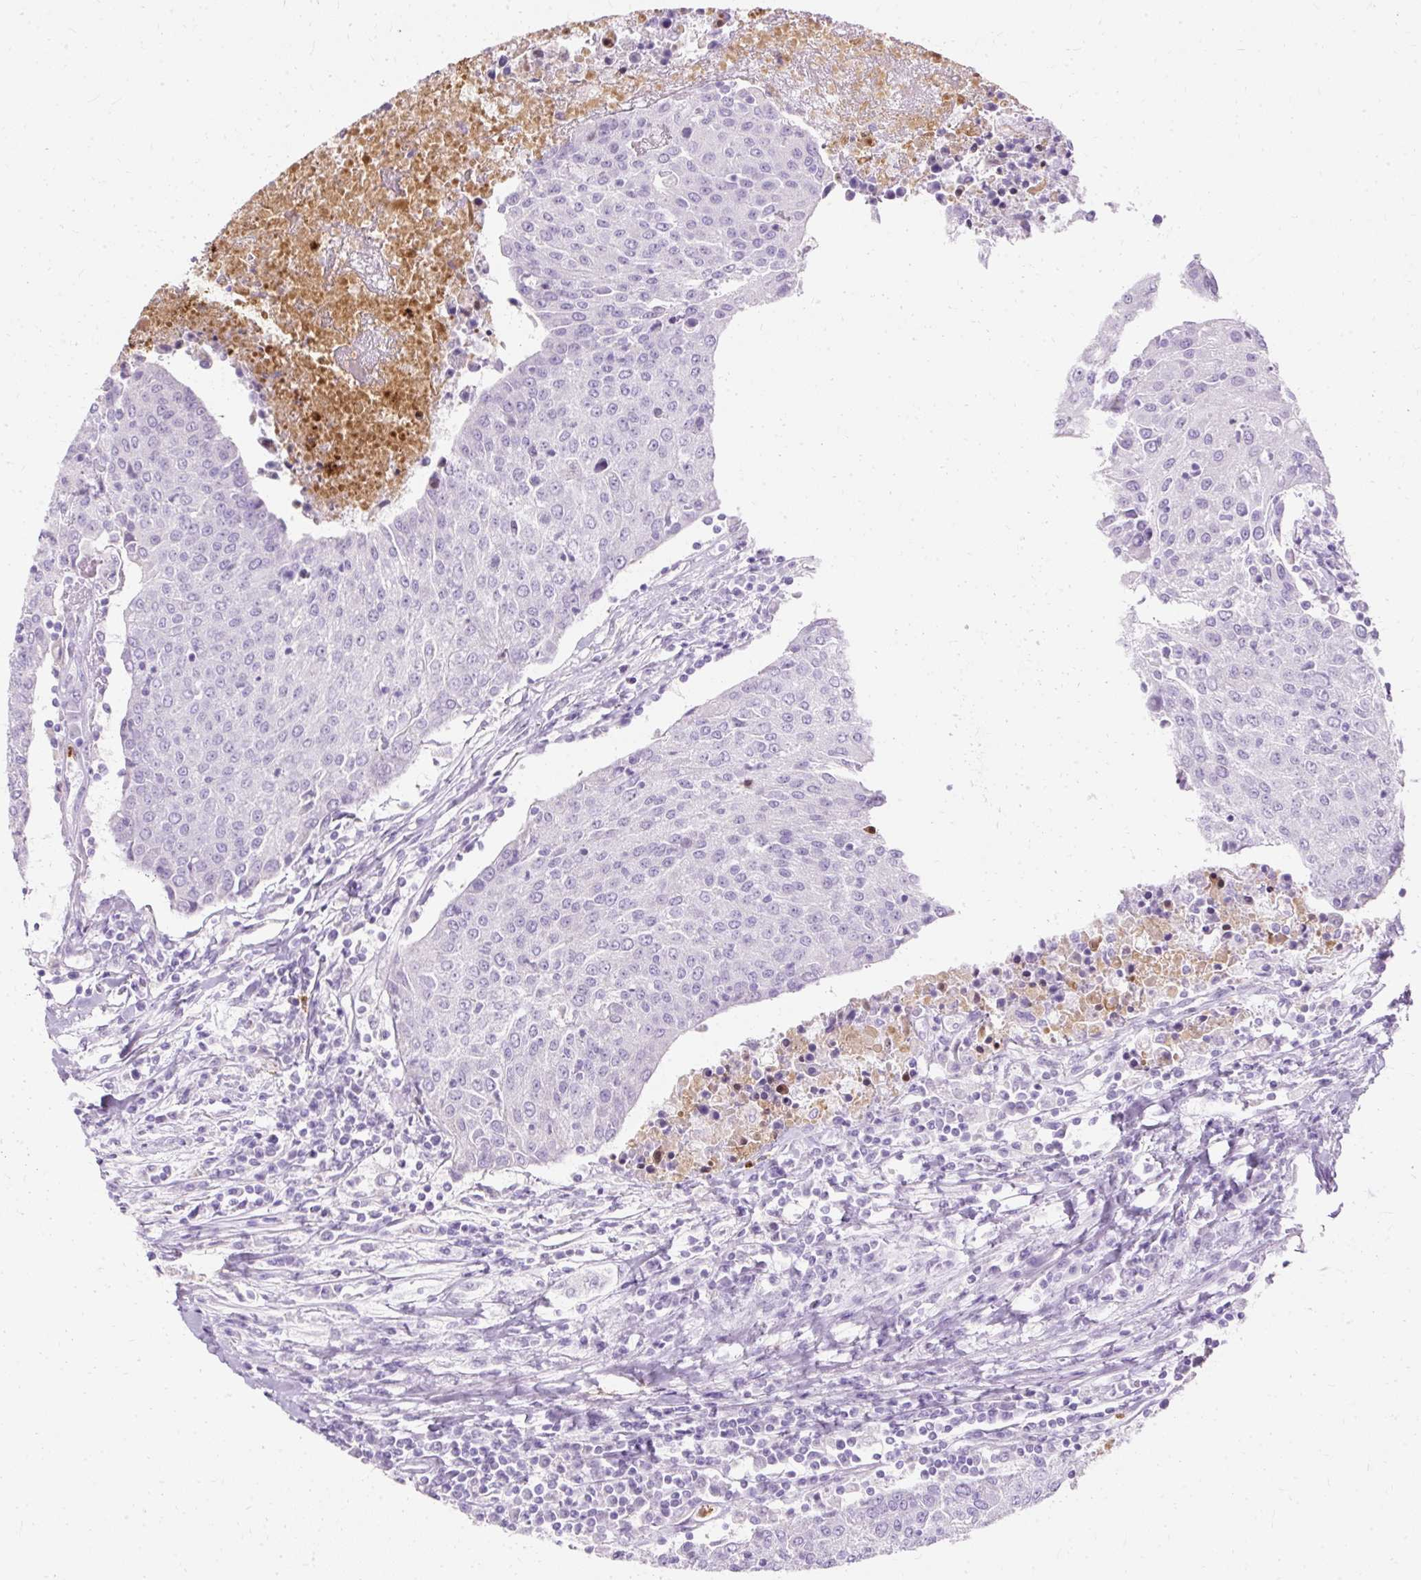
{"staining": {"intensity": "negative", "quantity": "none", "location": "none"}, "tissue": "urothelial cancer", "cell_type": "Tumor cells", "image_type": "cancer", "snomed": [{"axis": "morphology", "description": "Urothelial carcinoma, High grade"}, {"axis": "topography", "description": "Urinary bladder"}], "caption": "Tumor cells are negative for brown protein staining in urothelial cancer.", "gene": "DEFA1", "patient": {"sex": "female", "age": 85}}